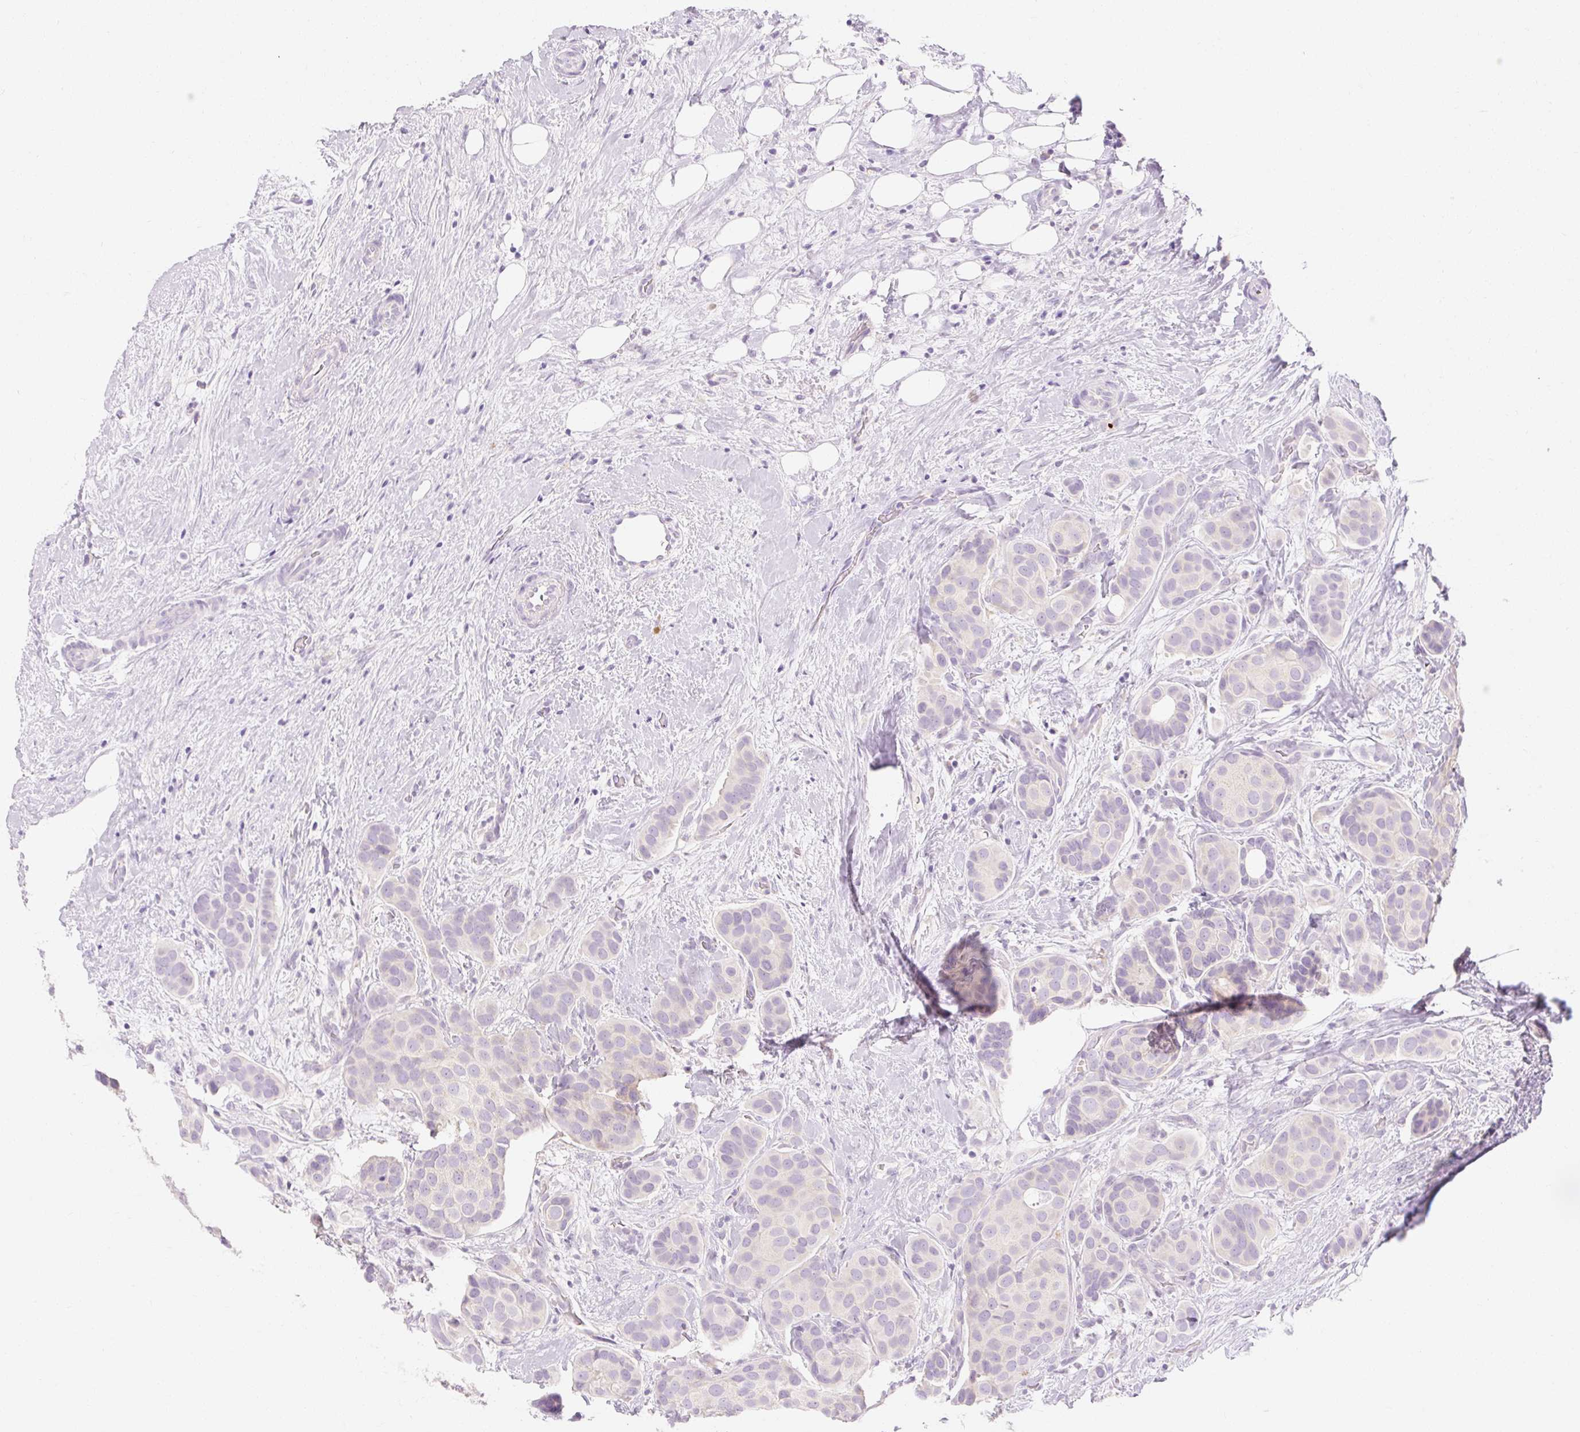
{"staining": {"intensity": "negative", "quantity": "none", "location": "none"}, "tissue": "breast cancer", "cell_type": "Tumor cells", "image_type": "cancer", "snomed": [{"axis": "morphology", "description": "Duct carcinoma"}, {"axis": "topography", "description": "Breast"}], "caption": "A high-resolution image shows IHC staining of breast cancer (invasive ductal carcinoma), which exhibits no significant staining in tumor cells. Brightfield microscopy of immunohistochemistry stained with DAB (3,3'-diaminobenzidine) (brown) and hematoxylin (blue), captured at high magnification.", "gene": "MYO1D", "patient": {"sex": "female", "age": 70}}